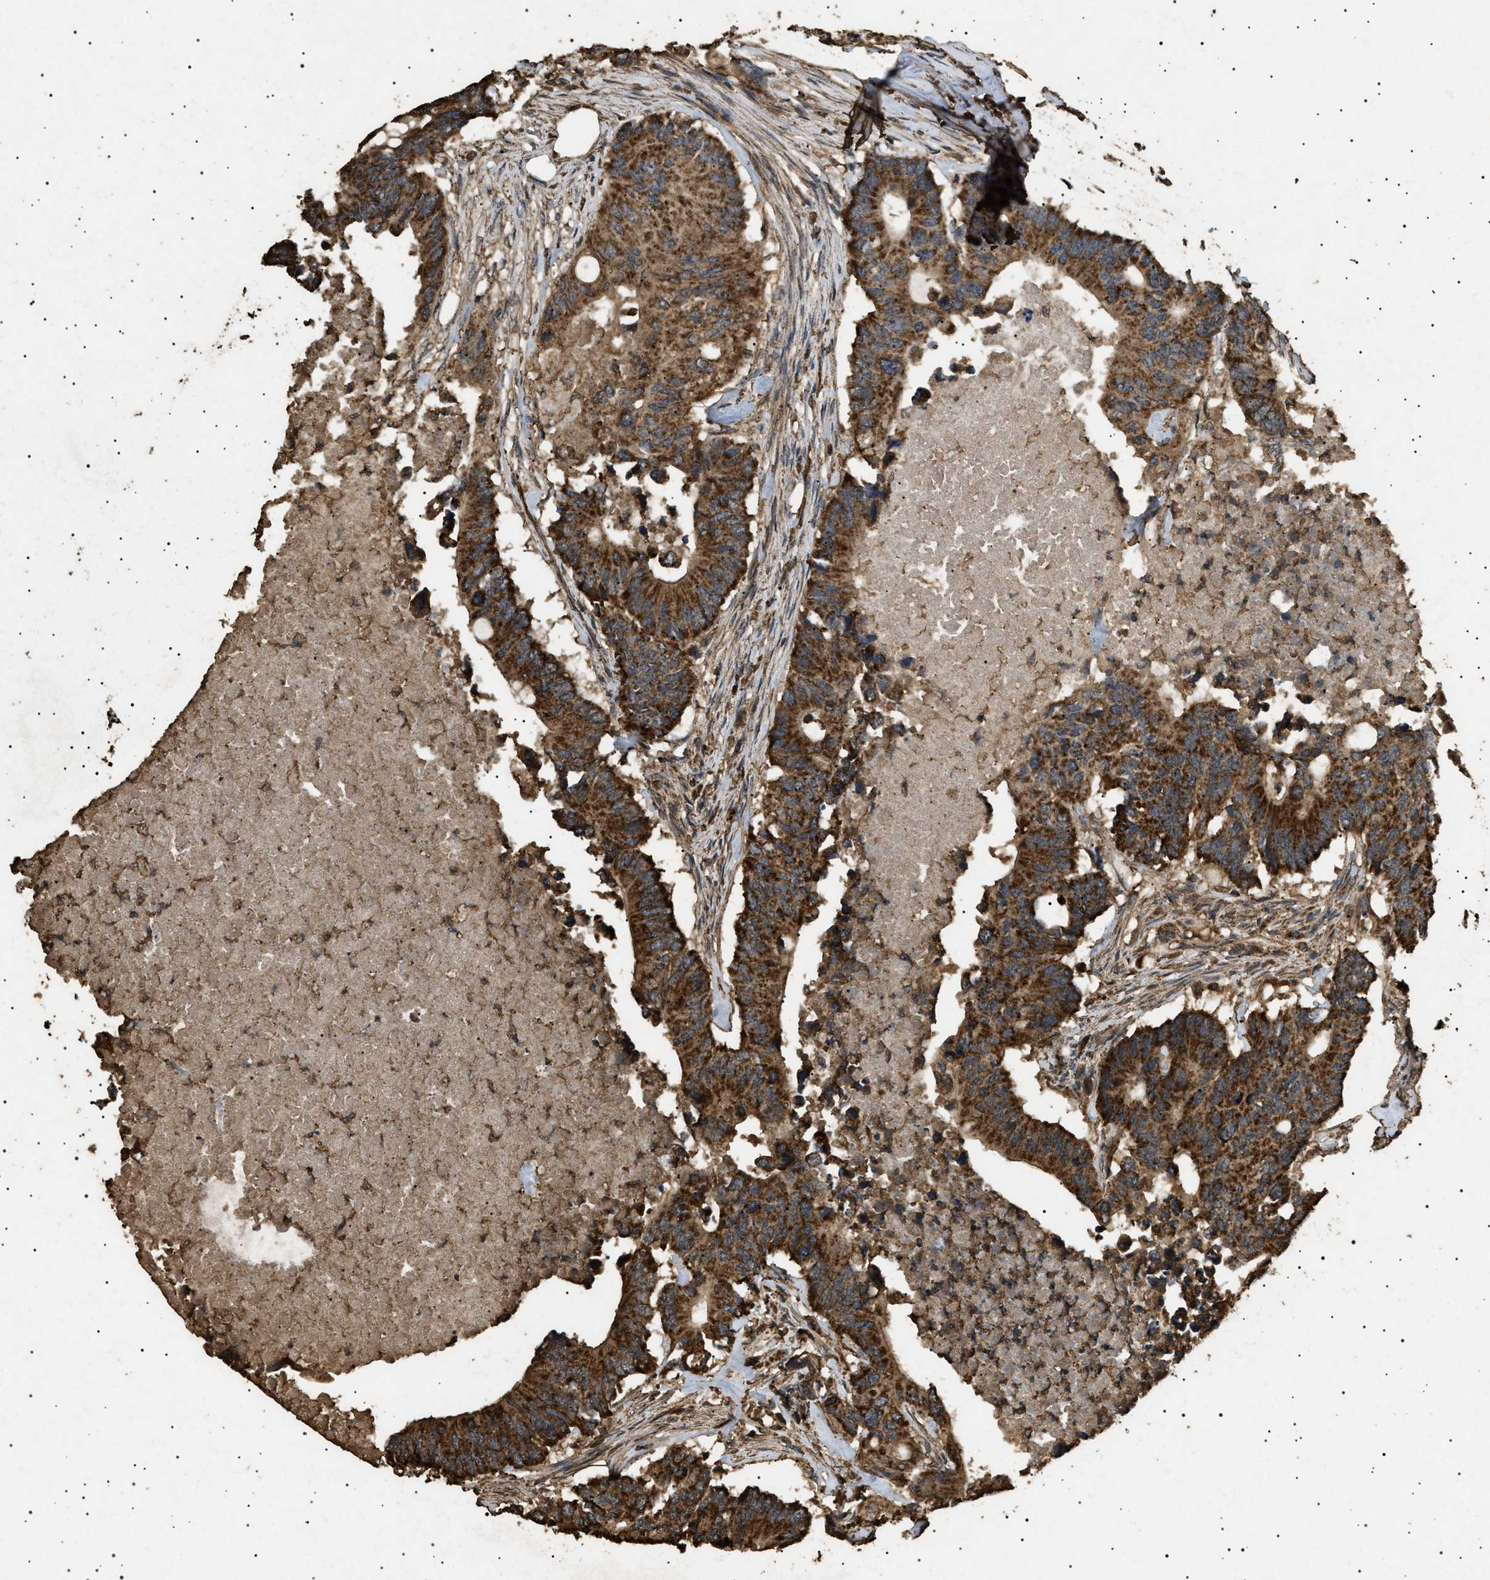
{"staining": {"intensity": "strong", "quantity": ">75%", "location": "cytoplasmic/membranous"}, "tissue": "colorectal cancer", "cell_type": "Tumor cells", "image_type": "cancer", "snomed": [{"axis": "morphology", "description": "Adenocarcinoma, NOS"}, {"axis": "topography", "description": "Colon"}], "caption": "Colorectal cancer stained with DAB (3,3'-diaminobenzidine) immunohistochemistry displays high levels of strong cytoplasmic/membranous expression in approximately >75% of tumor cells. (DAB IHC with brightfield microscopy, high magnification).", "gene": "CYRIA", "patient": {"sex": "male", "age": 71}}